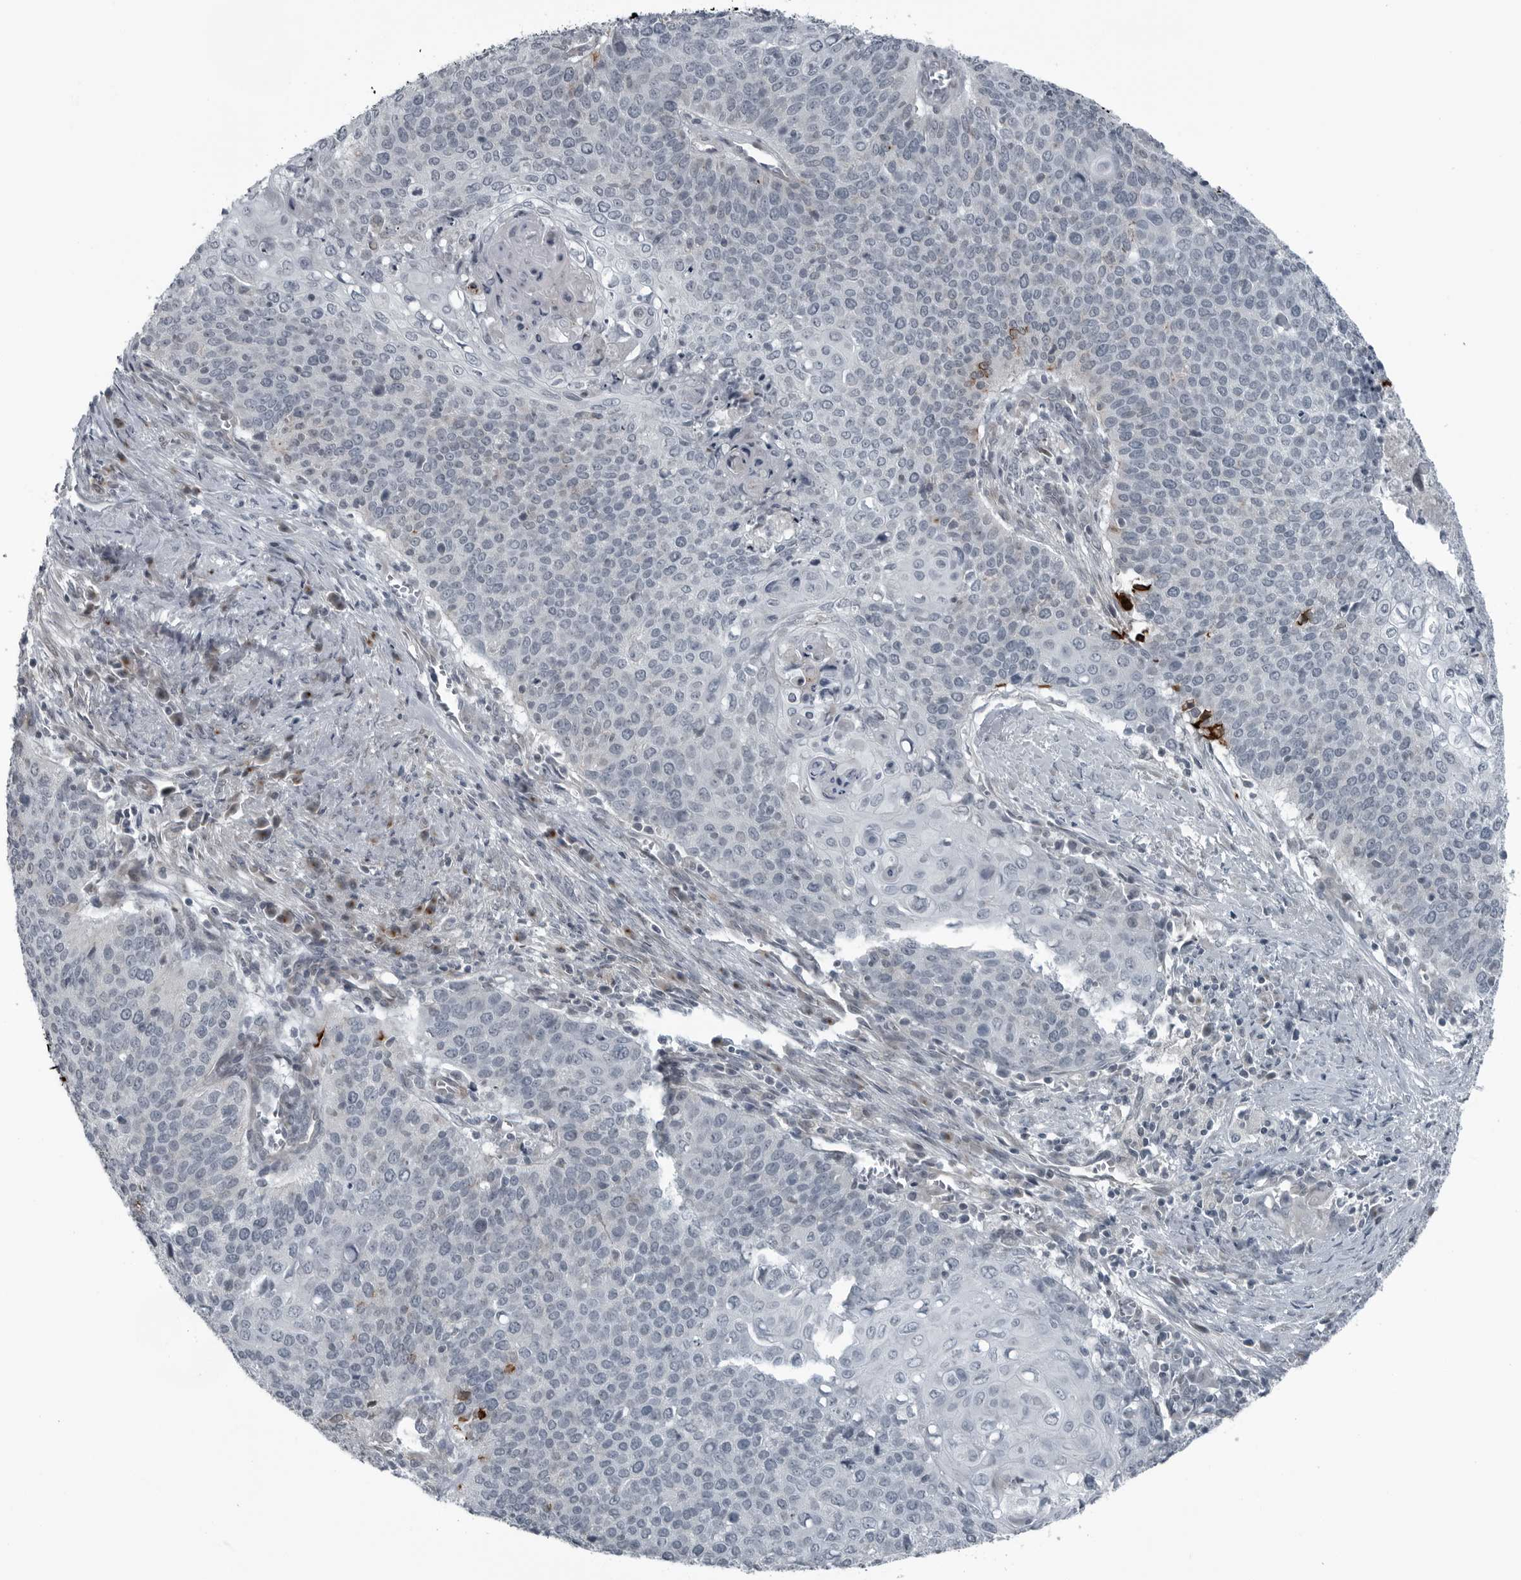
{"staining": {"intensity": "negative", "quantity": "none", "location": "none"}, "tissue": "cervical cancer", "cell_type": "Tumor cells", "image_type": "cancer", "snomed": [{"axis": "morphology", "description": "Squamous cell carcinoma, NOS"}, {"axis": "topography", "description": "Cervix"}], "caption": "Immunohistochemical staining of cervical squamous cell carcinoma reveals no significant expression in tumor cells.", "gene": "GAK", "patient": {"sex": "female", "age": 39}}